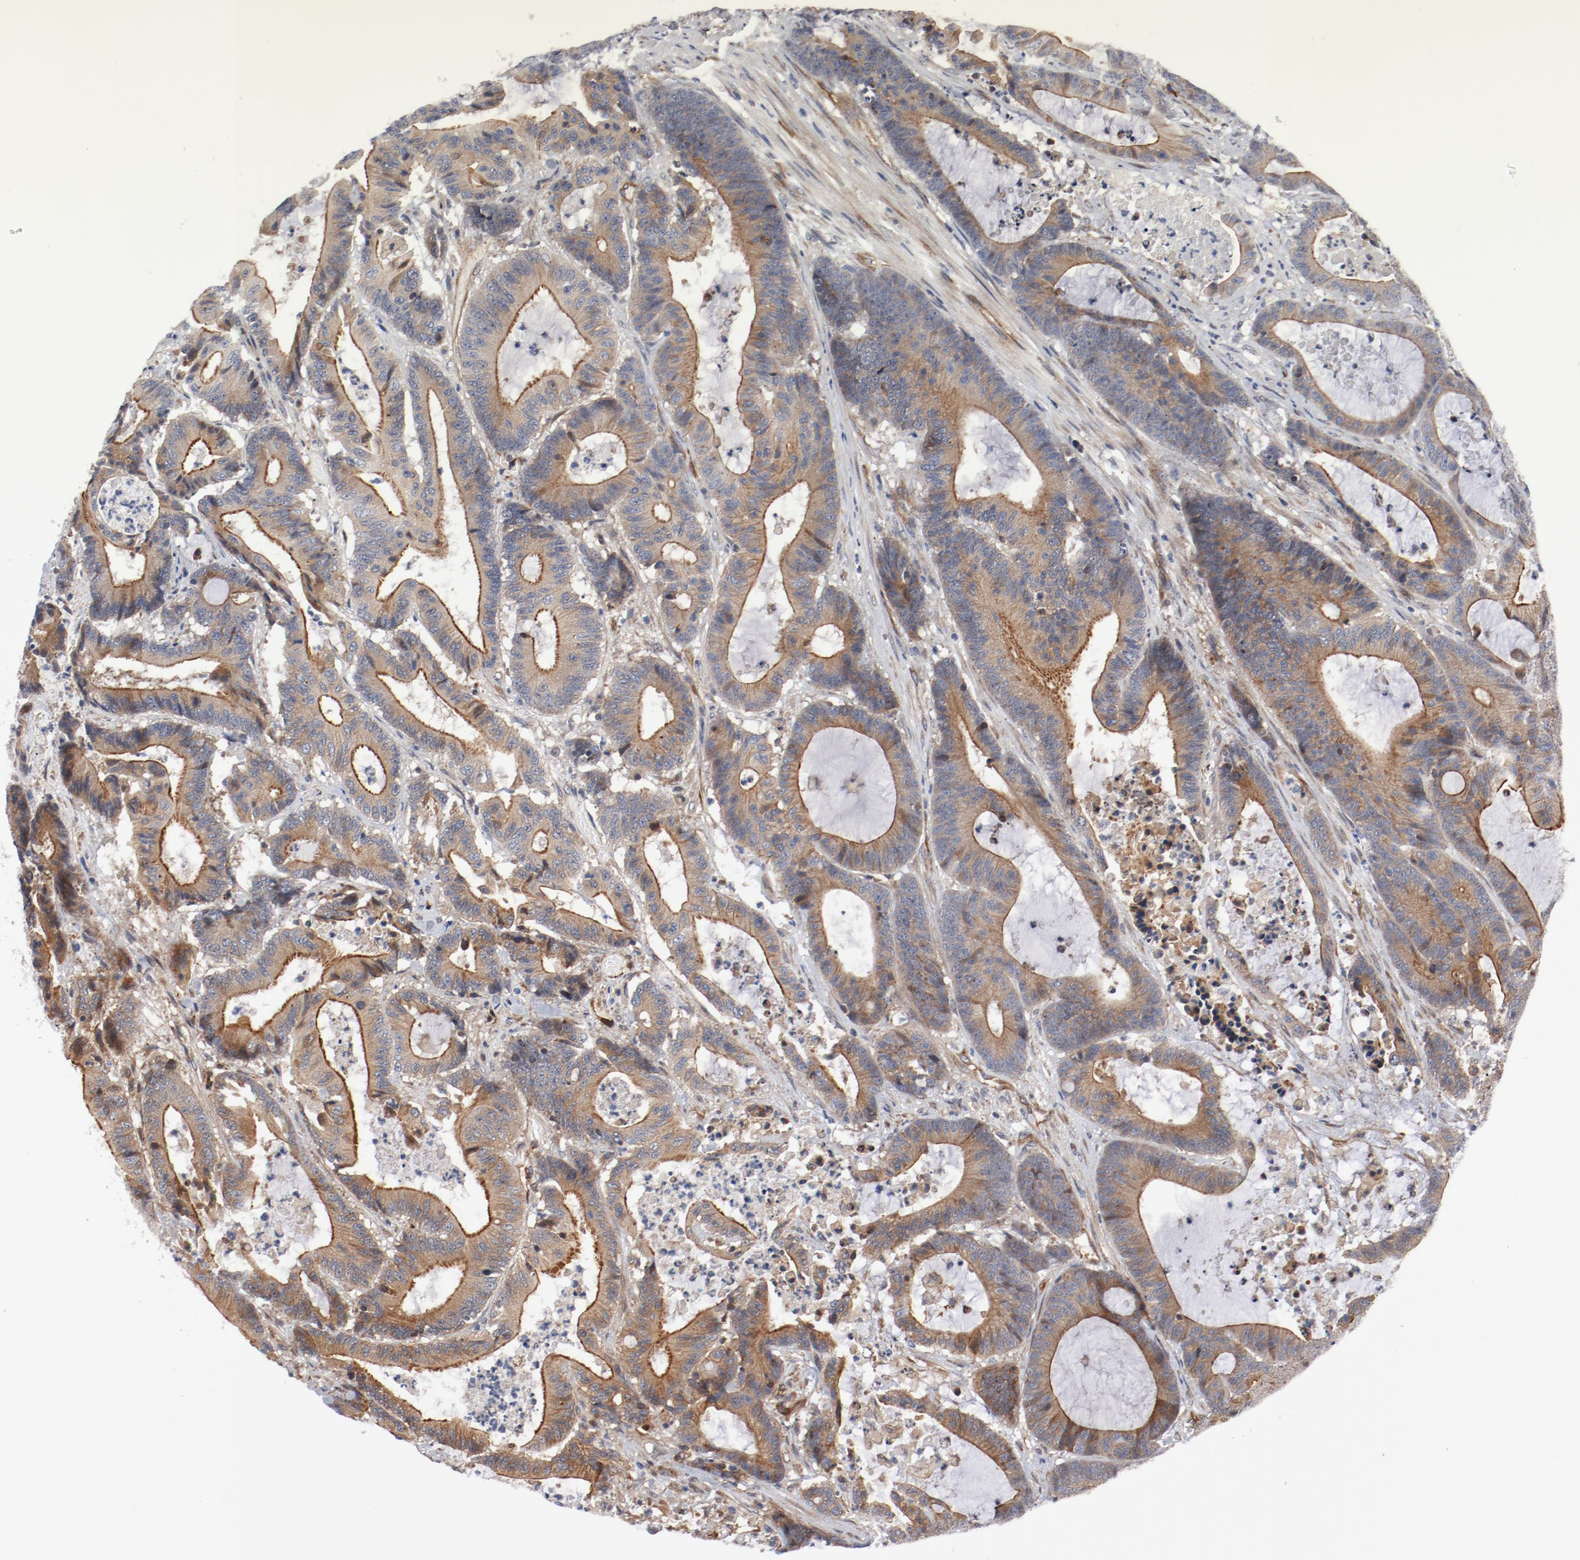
{"staining": {"intensity": "moderate", "quantity": ">75%", "location": "cytoplasmic/membranous"}, "tissue": "colorectal cancer", "cell_type": "Tumor cells", "image_type": "cancer", "snomed": [{"axis": "morphology", "description": "Adenocarcinoma, NOS"}, {"axis": "topography", "description": "Colon"}], "caption": "Immunohistochemical staining of colorectal adenocarcinoma exhibits moderate cytoplasmic/membranous protein staining in approximately >75% of tumor cells. The staining was performed using DAB (3,3'-diaminobenzidine), with brown indicating positive protein expression. Nuclei are stained blue with hematoxylin.", "gene": "PITPNM2", "patient": {"sex": "female", "age": 84}}